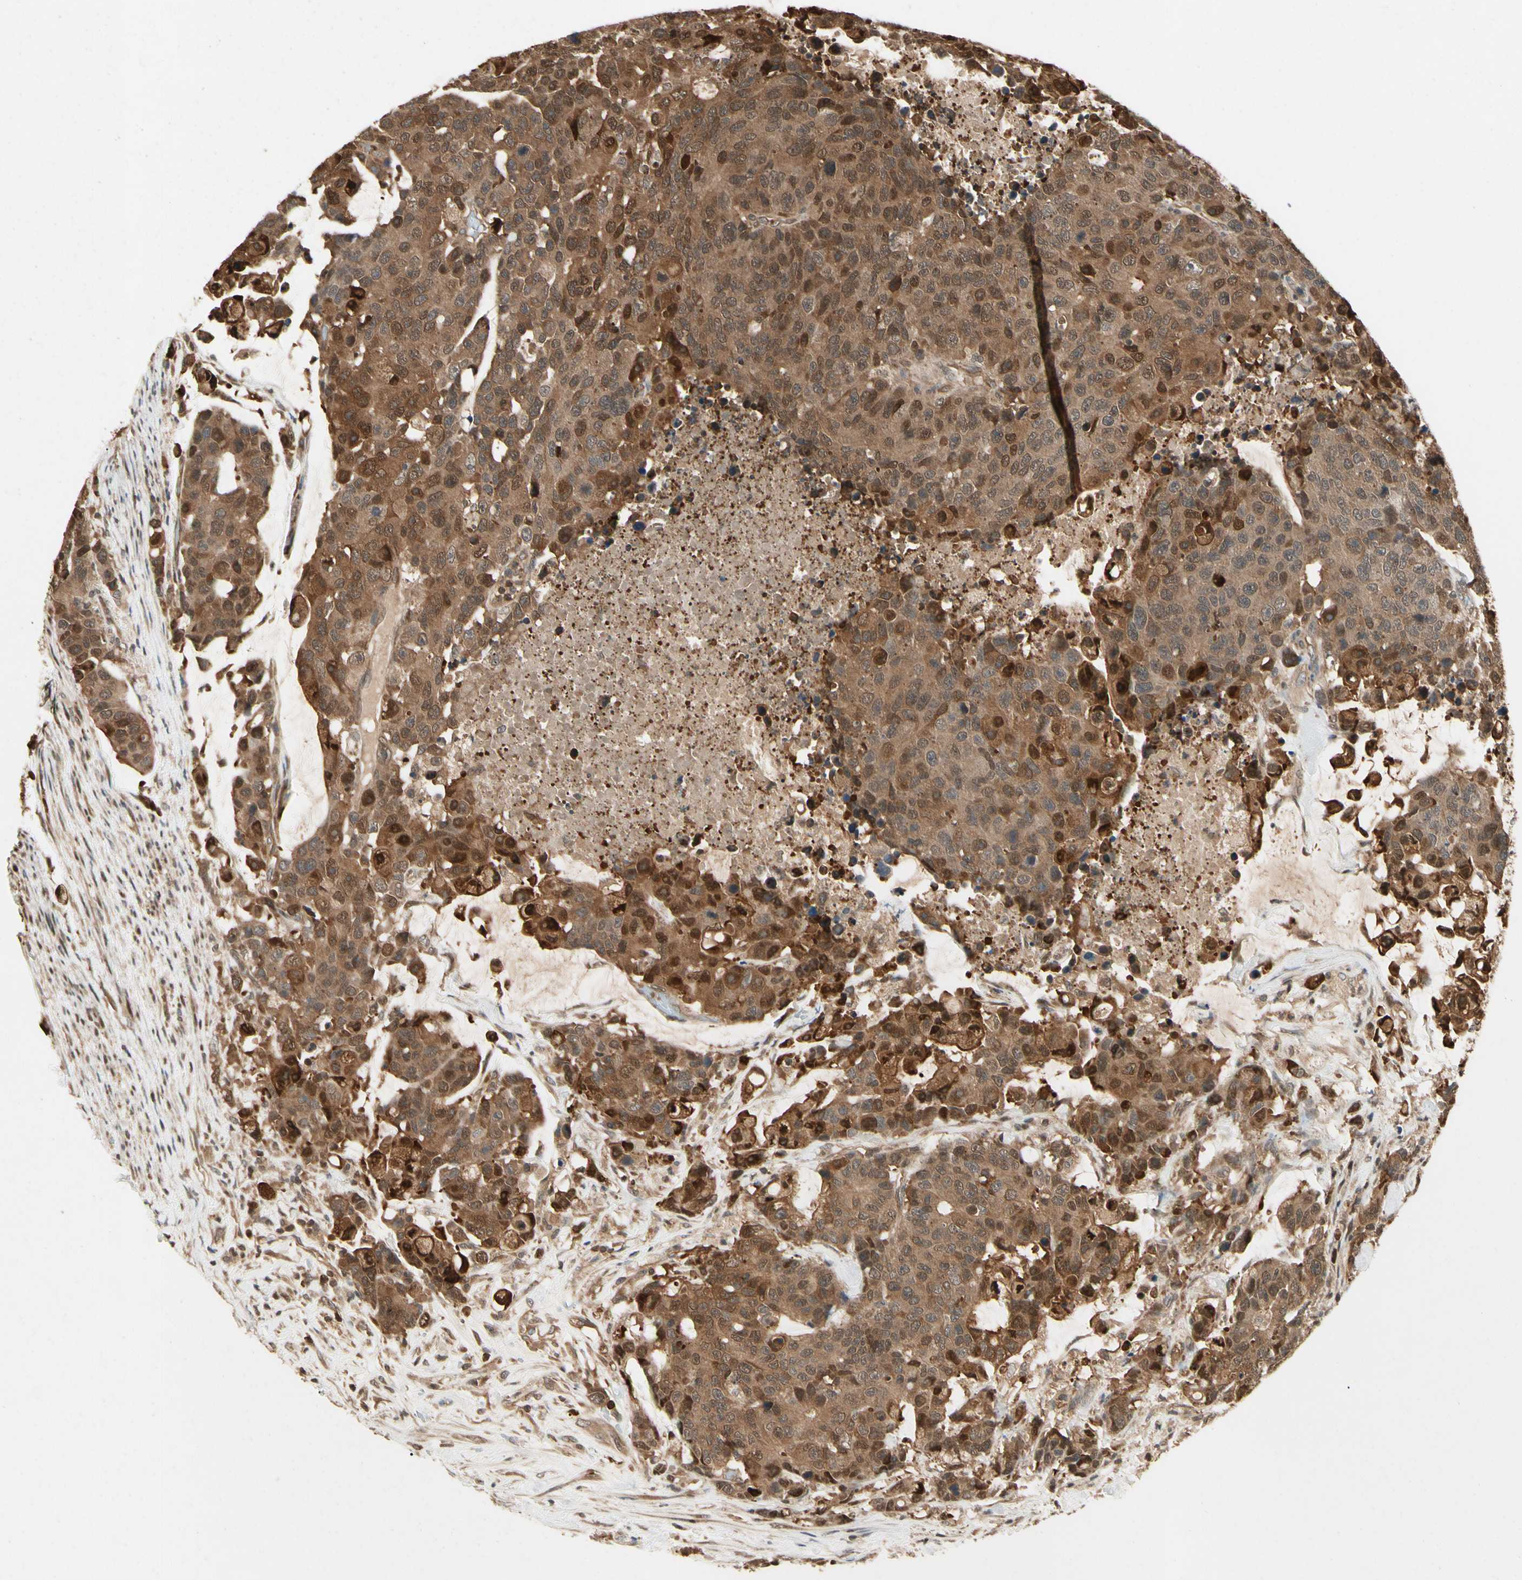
{"staining": {"intensity": "strong", "quantity": ">75%", "location": "cytoplasmic/membranous,nuclear"}, "tissue": "colorectal cancer", "cell_type": "Tumor cells", "image_type": "cancer", "snomed": [{"axis": "morphology", "description": "Adenocarcinoma, NOS"}, {"axis": "topography", "description": "Colon"}], "caption": "Protein staining reveals strong cytoplasmic/membranous and nuclear positivity in approximately >75% of tumor cells in colorectal cancer (adenocarcinoma). Ihc stains the protein in brown and the nuclei are stained blue.", "gene": "YWHAQ", "patient": {"sex": "female", "age": 86}}